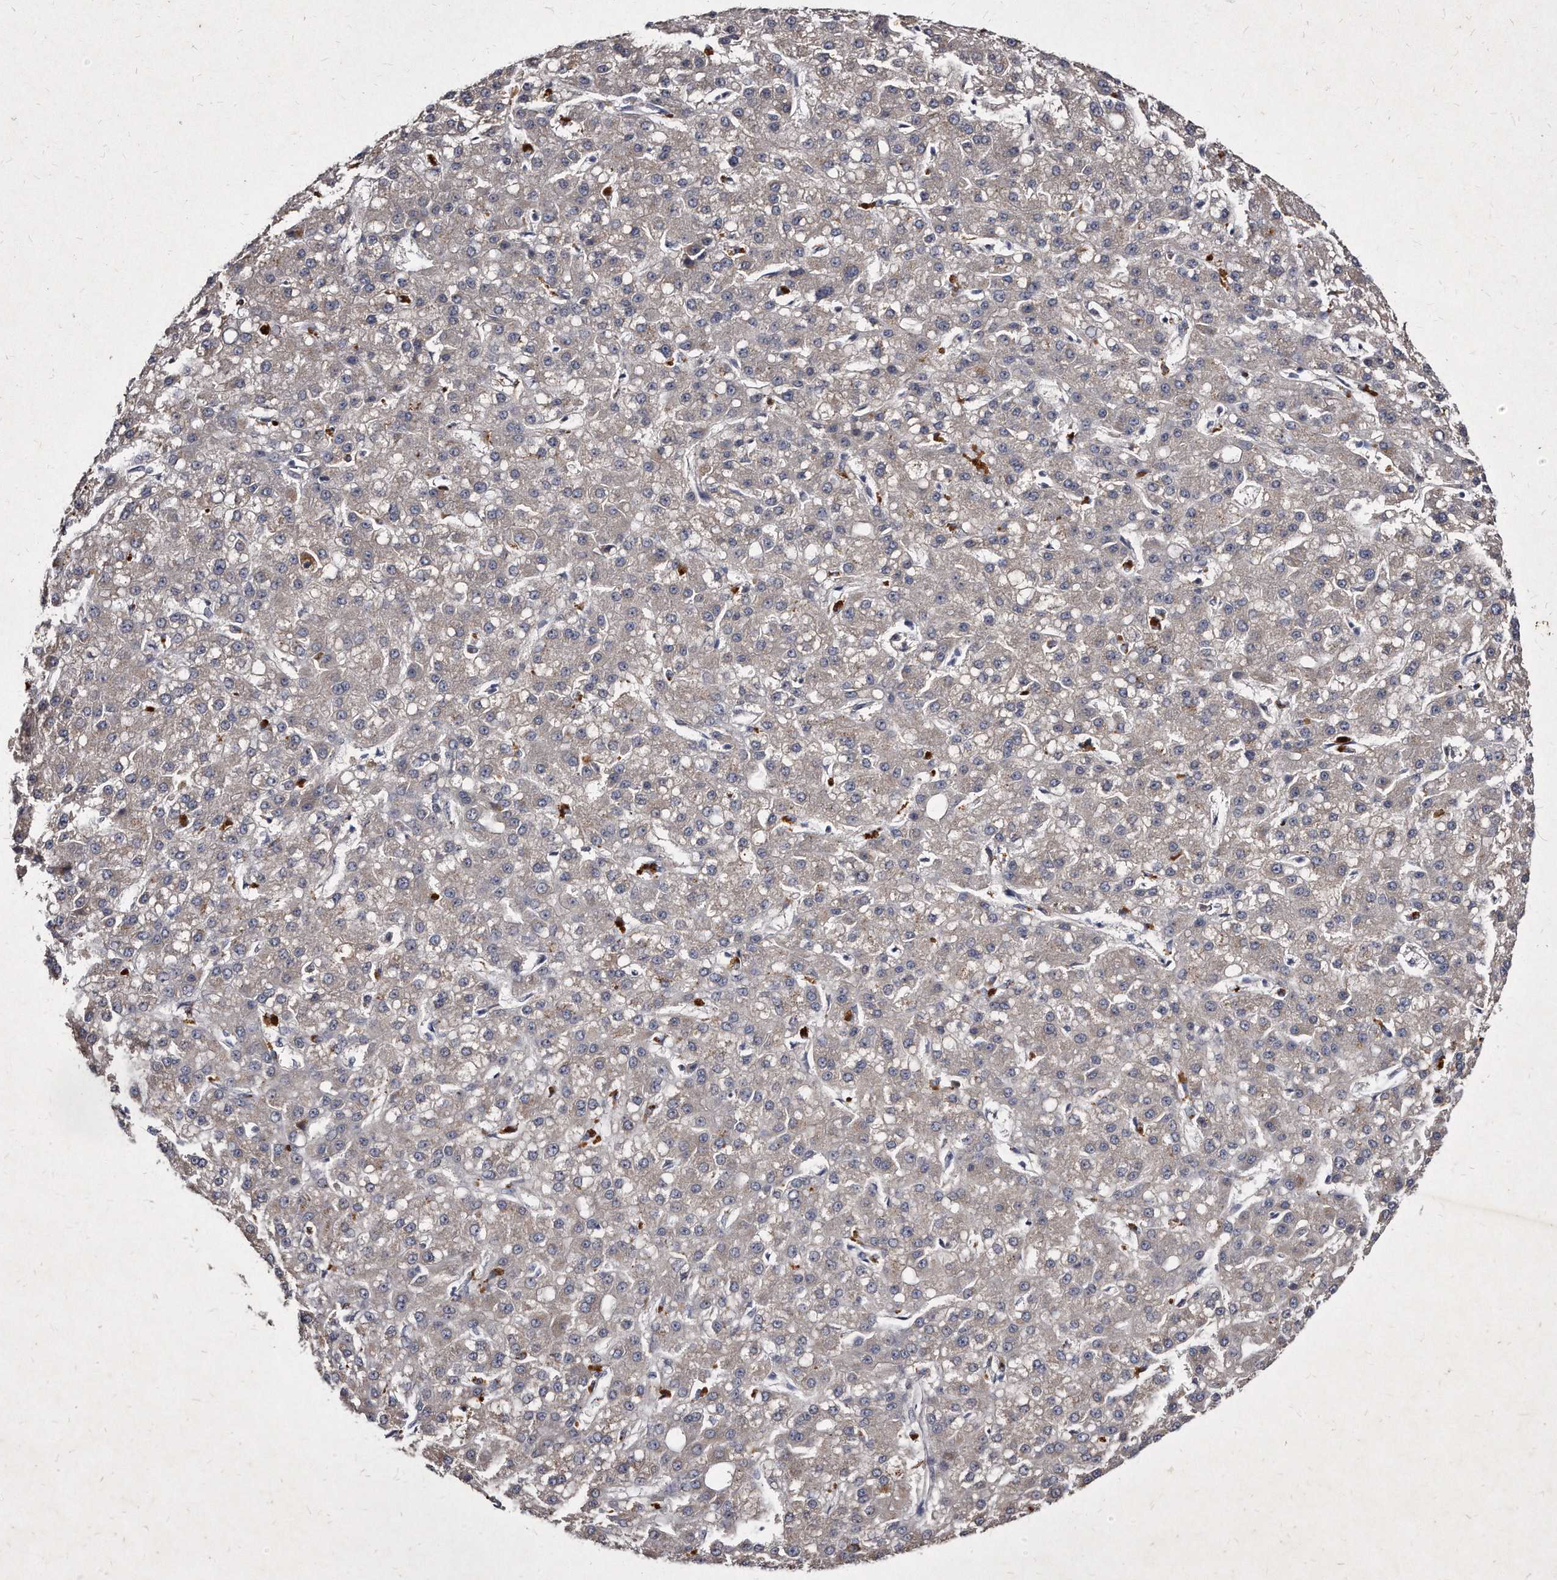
{"staining": {"intensity": "weak", "quantity": "<25%", "location": "cytoplasmic/membranous"}, "tissue": "liver cancer", "cell_type": "Tumor cells", "image_type": "cancer", "snomed": [{"axis": "morphology", "description": "Carcinoma, Hepatocellular, NOS"}, {"axis": "topography", "description": "Liver"}], "caption": "A micrograph of human hepatocellular carcinoma (liver) is negative for staining in tumor cells. (Brightfield microscopy of DAB (3,3'-diaminobenzidine) immunohistochemistry (IHC) at high magnification).", "gene": "KLHDC3", "patient": {"sex": "male", "age": 67}}